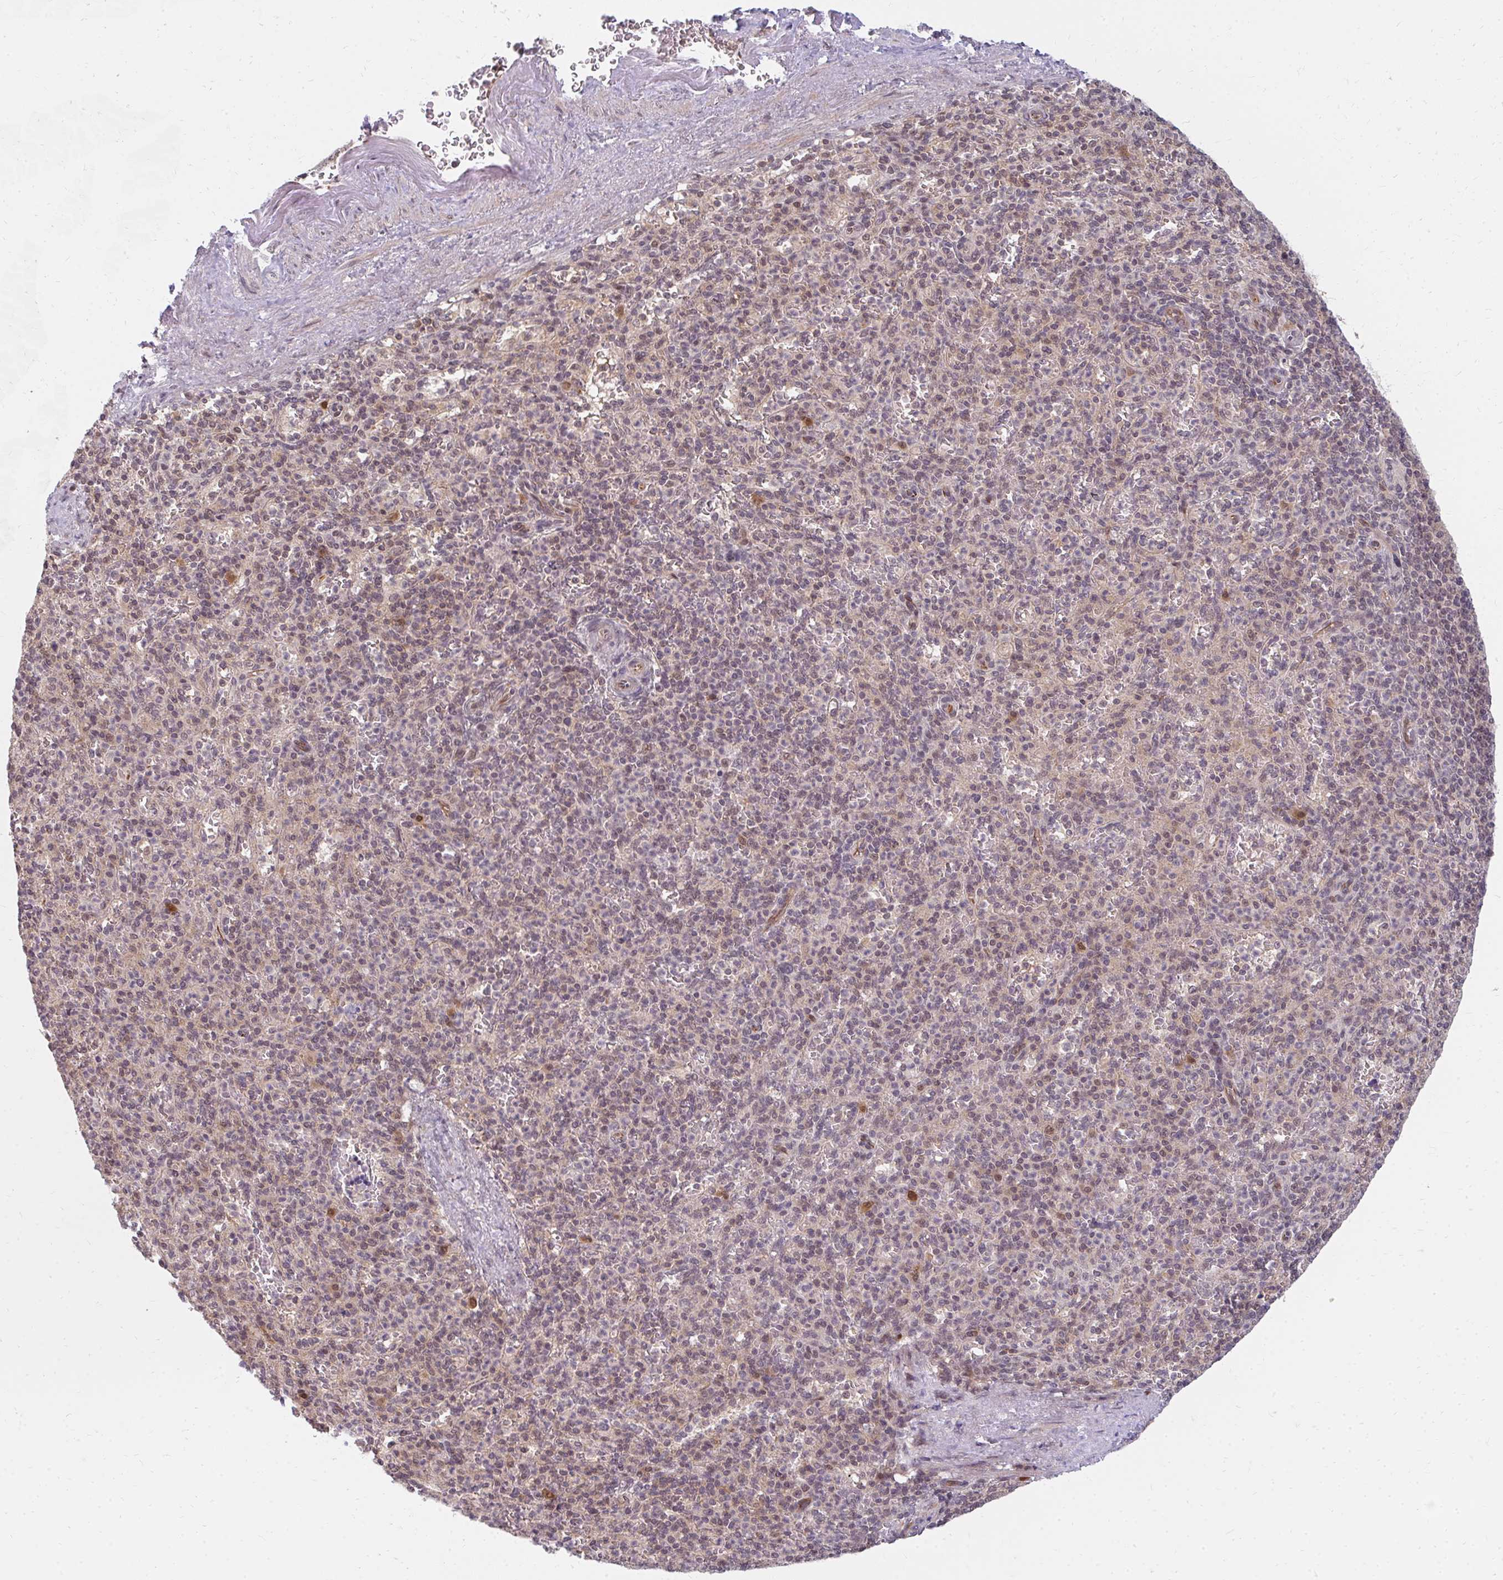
{"staining": {"intensity": "moderate", "quantity": "<25%", "location": "cytoplasmic/membranous,nuclear"}, "tissue": "spleen", "cell_type": "Cells in red pulp", "image_type": "normal", "snomed": [{"axis": "morphology", "description": "Normal tissue, NOS"}, {"axis": "topography", "description": "Spleen"}], "caption": "Immunohistochemistry (IHC) (DAB) staining of benign spleen displays moderate cytoplasmic/membranous,nuclear protein expression in approximately <25% of cells in red pulp. (Brightfield microscopy of DAB IHC at high magnification).", "gene": "GTF3C6", "patient": {"sex": "female", "age": 74}}